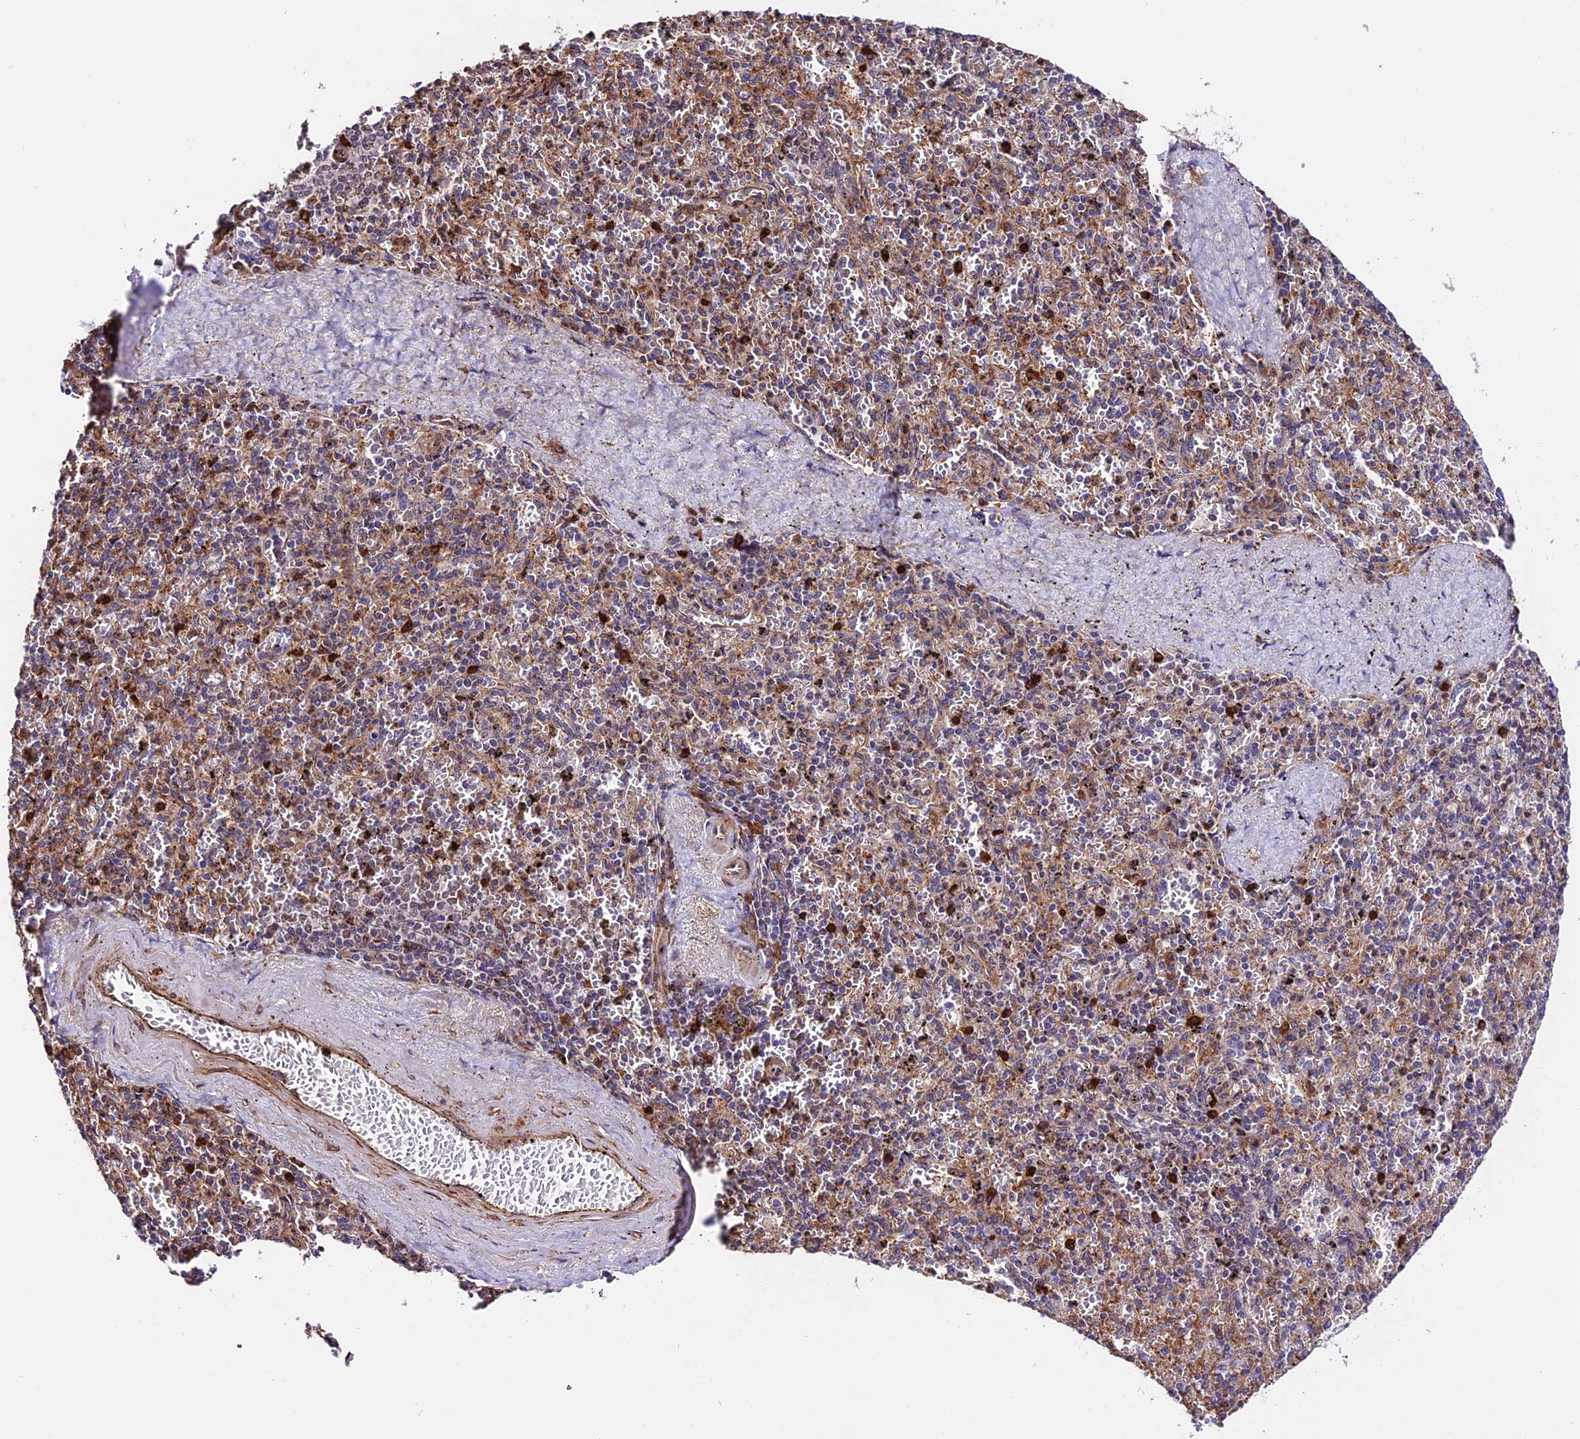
{"staining": {"intensity": "negative", "quantity": "none", "location": "none"}, "tissue": "spleen", "cell_type": "Cells in red pulp", "image_type": "normal", "snomed": [{"axis": "morphology", "description": "Normal tissue, NOS"}, {"axis": "topography", "description": "Spleen"}], "caption": "A high-resolution histopathology image shows IHC staining of normal spleen, which displays no significant positivity in cells in red pulp.", "gene": "HERPUD1", "patient": {"sex": "male", "age": 82}}